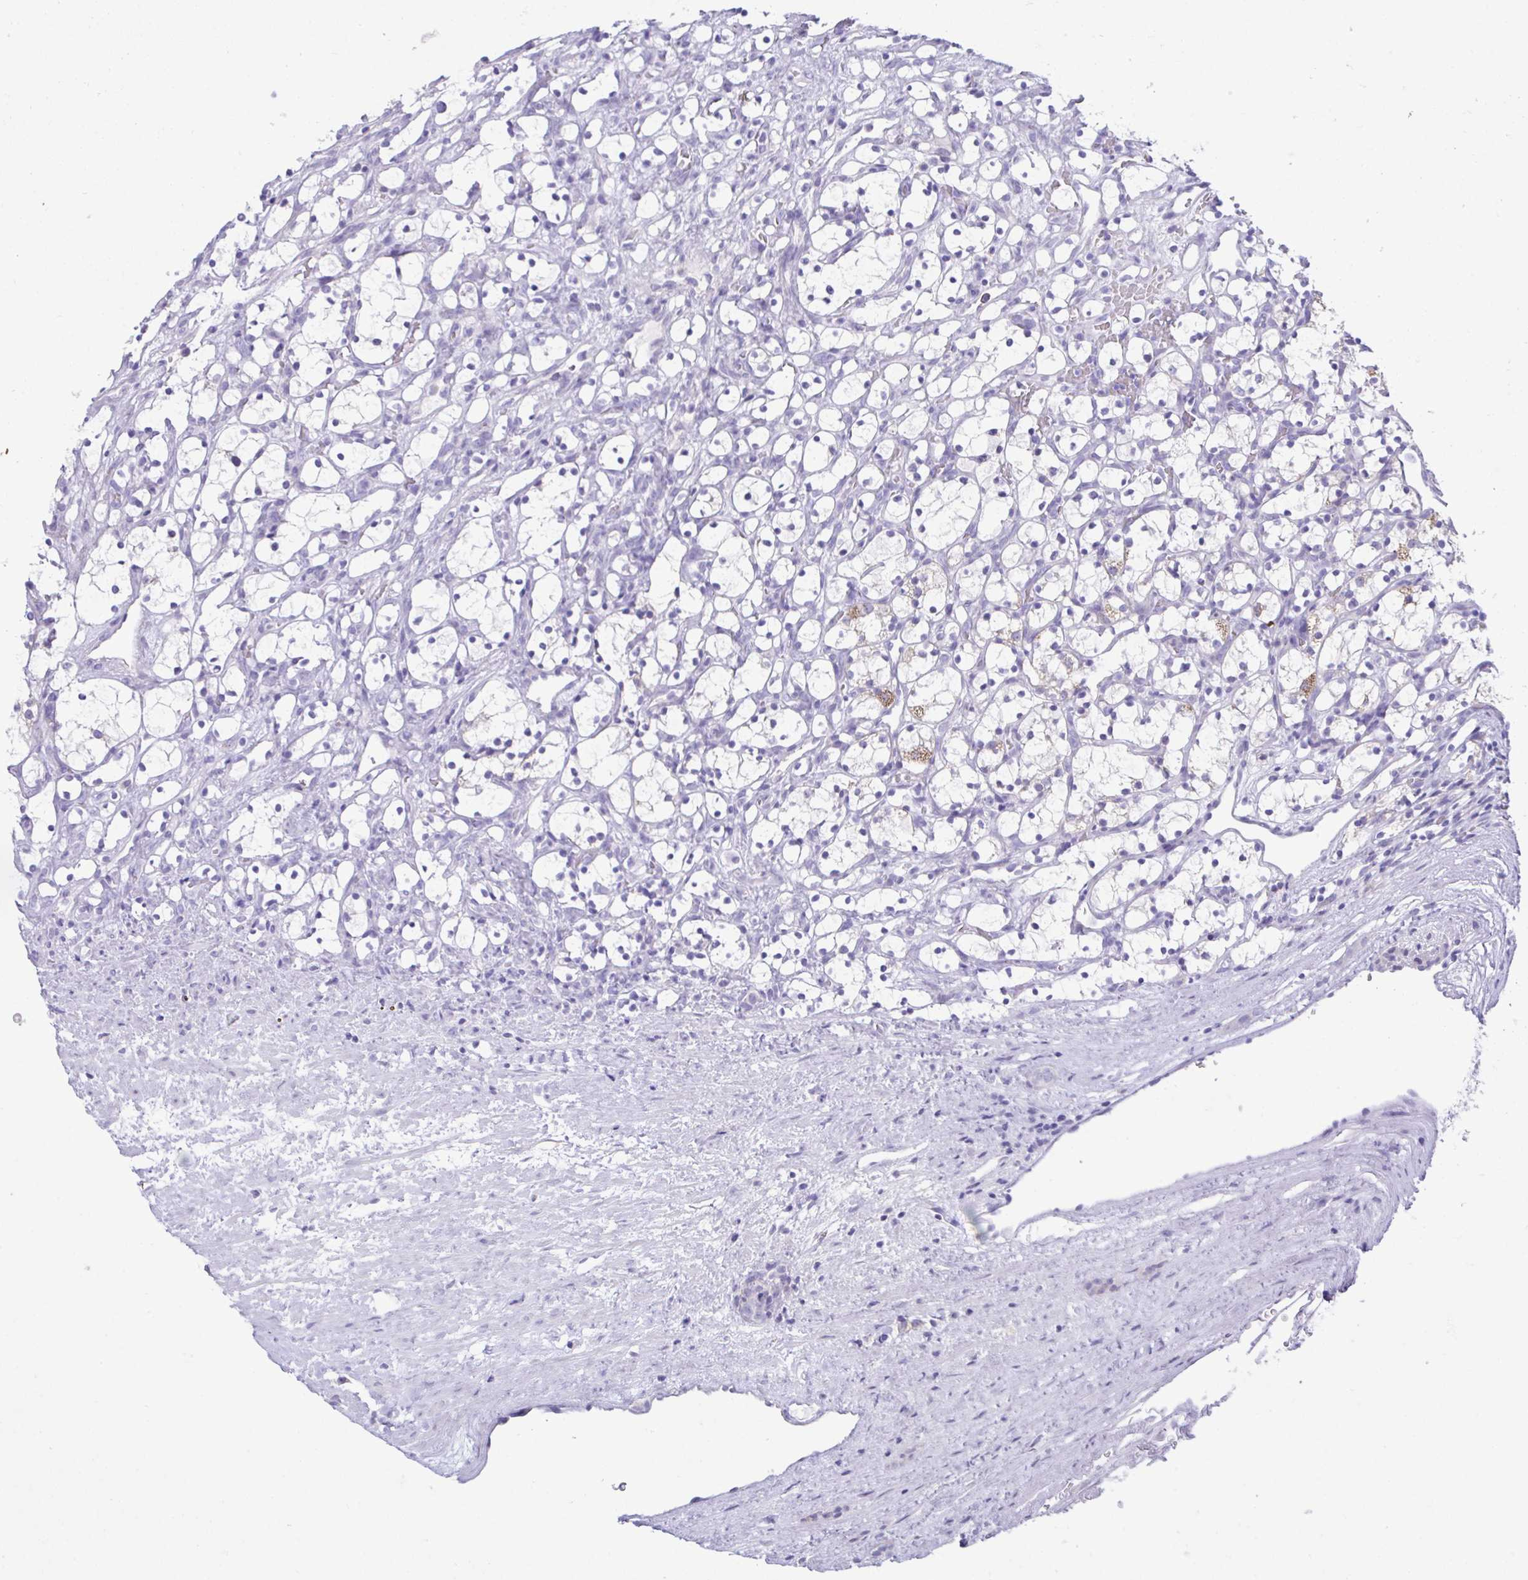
{"staining": {"intensity": "negative", "quantity": "none", "location": "none"}, "tissue": "renal cancer", "cell_type": "Tumor cells", "image_type": "cancer", "snomed": [{"axis": "morphology", "description": "Adenocarcinoma, NOS"}, {"axis": "topography", "description": "Kidney"}], "caption": "Immunohistochemistry micrograph of adenocarcinoma (renal) stained for a protein (brown), which shows no staining in tumor cells.", "gene": "PLEKHH1", "patient": {"sex": "female", "age": 69}}